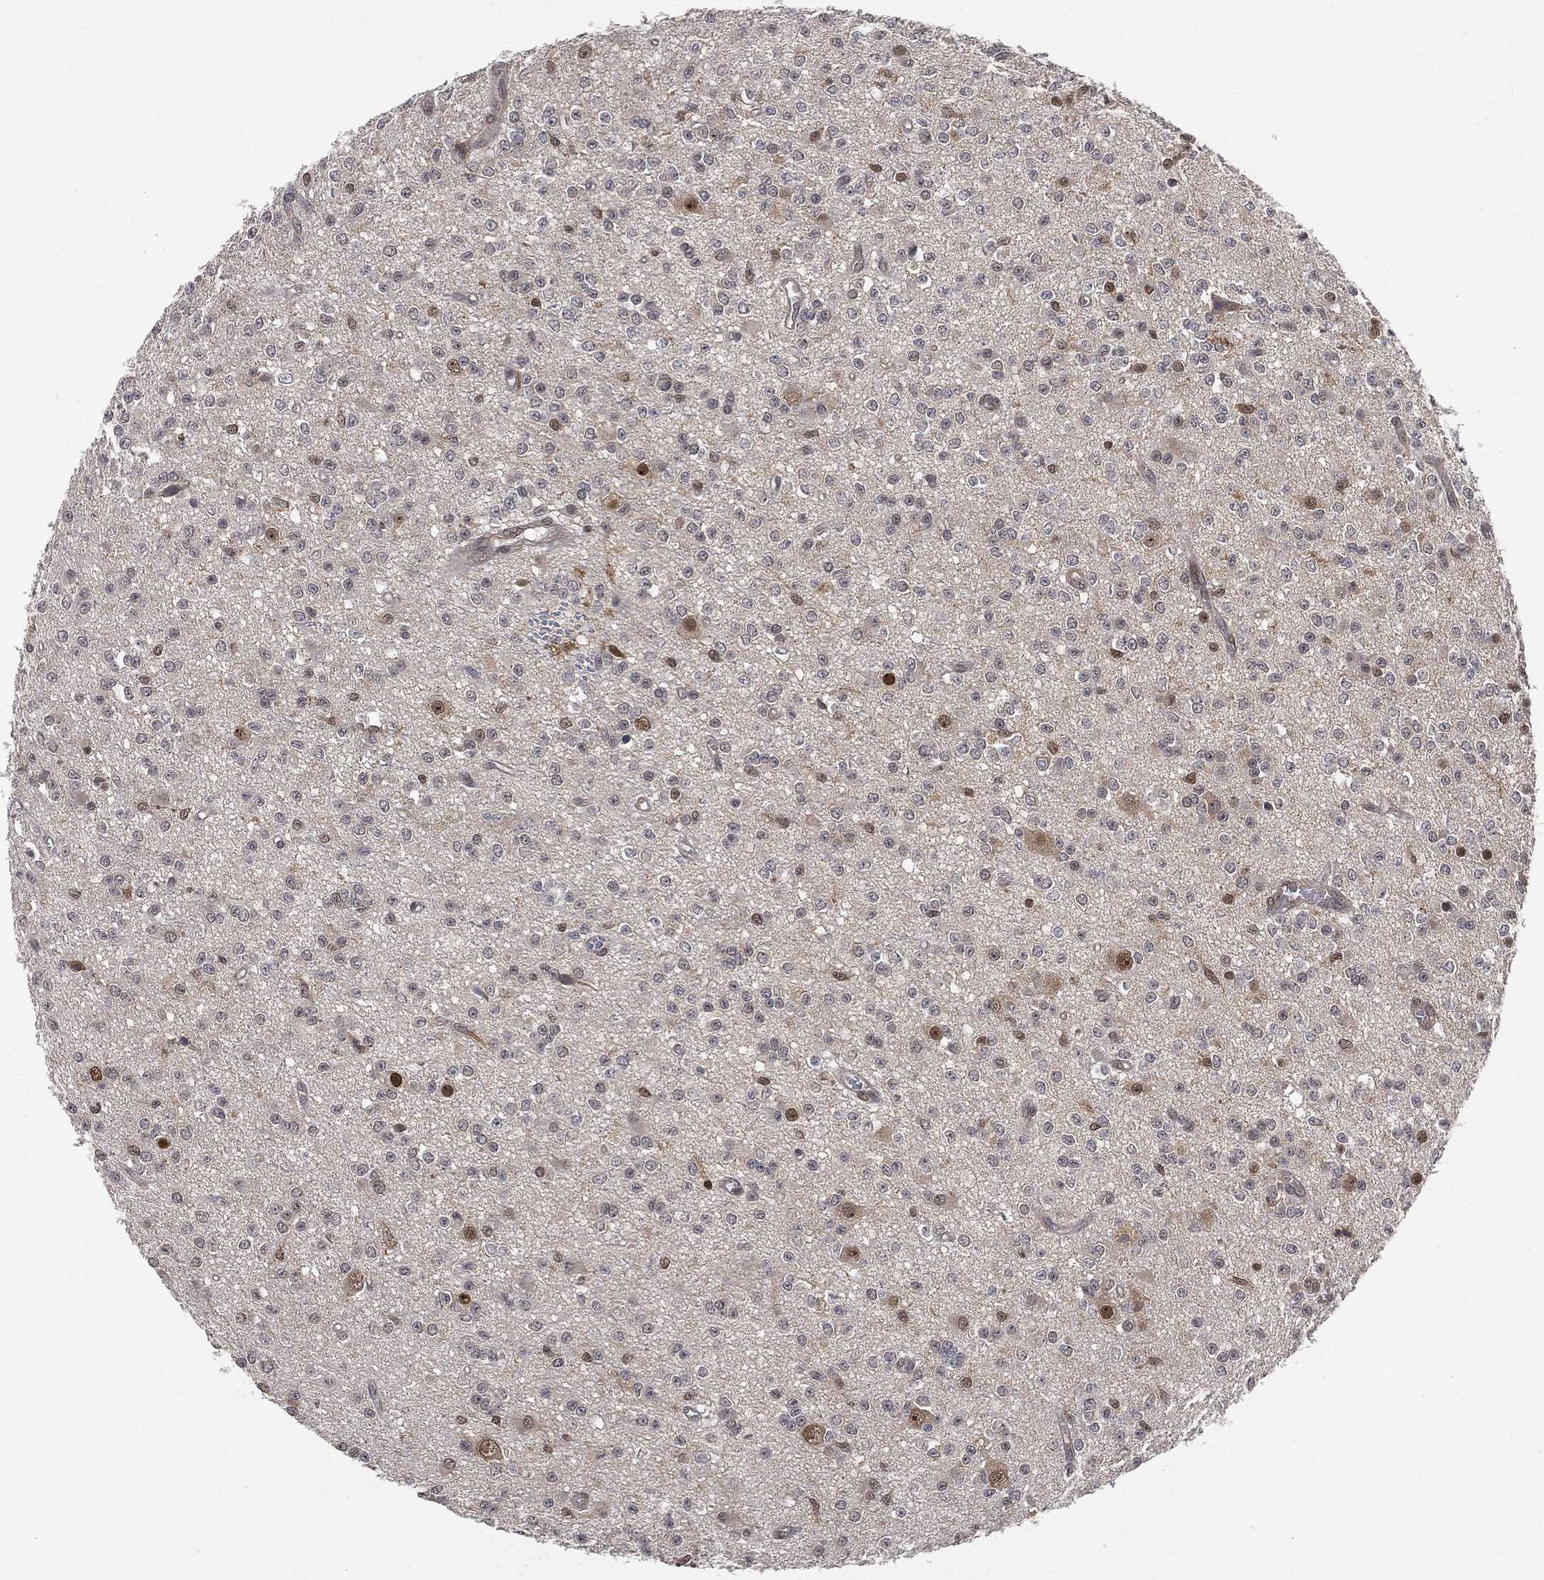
{"staining": {"intensity": "negative", "quantity": "none", "location": "none"}, "tissue": "glioma", "cell_type": "Tumor cells", "image_type": "cancer", "snomed": [{"axis": "morphology", "description": "Glioma, malignant, Low grade"}, {"axis": "topography", "description": "Brain"}], "caption": "An image of human glioma is negative for staining in tumor cells. (DAB immunohistochemistry (IHC) with hematoxylin counter stain).", "gene": "WDR26", "patient": {"sex": "female", "age": 45}}